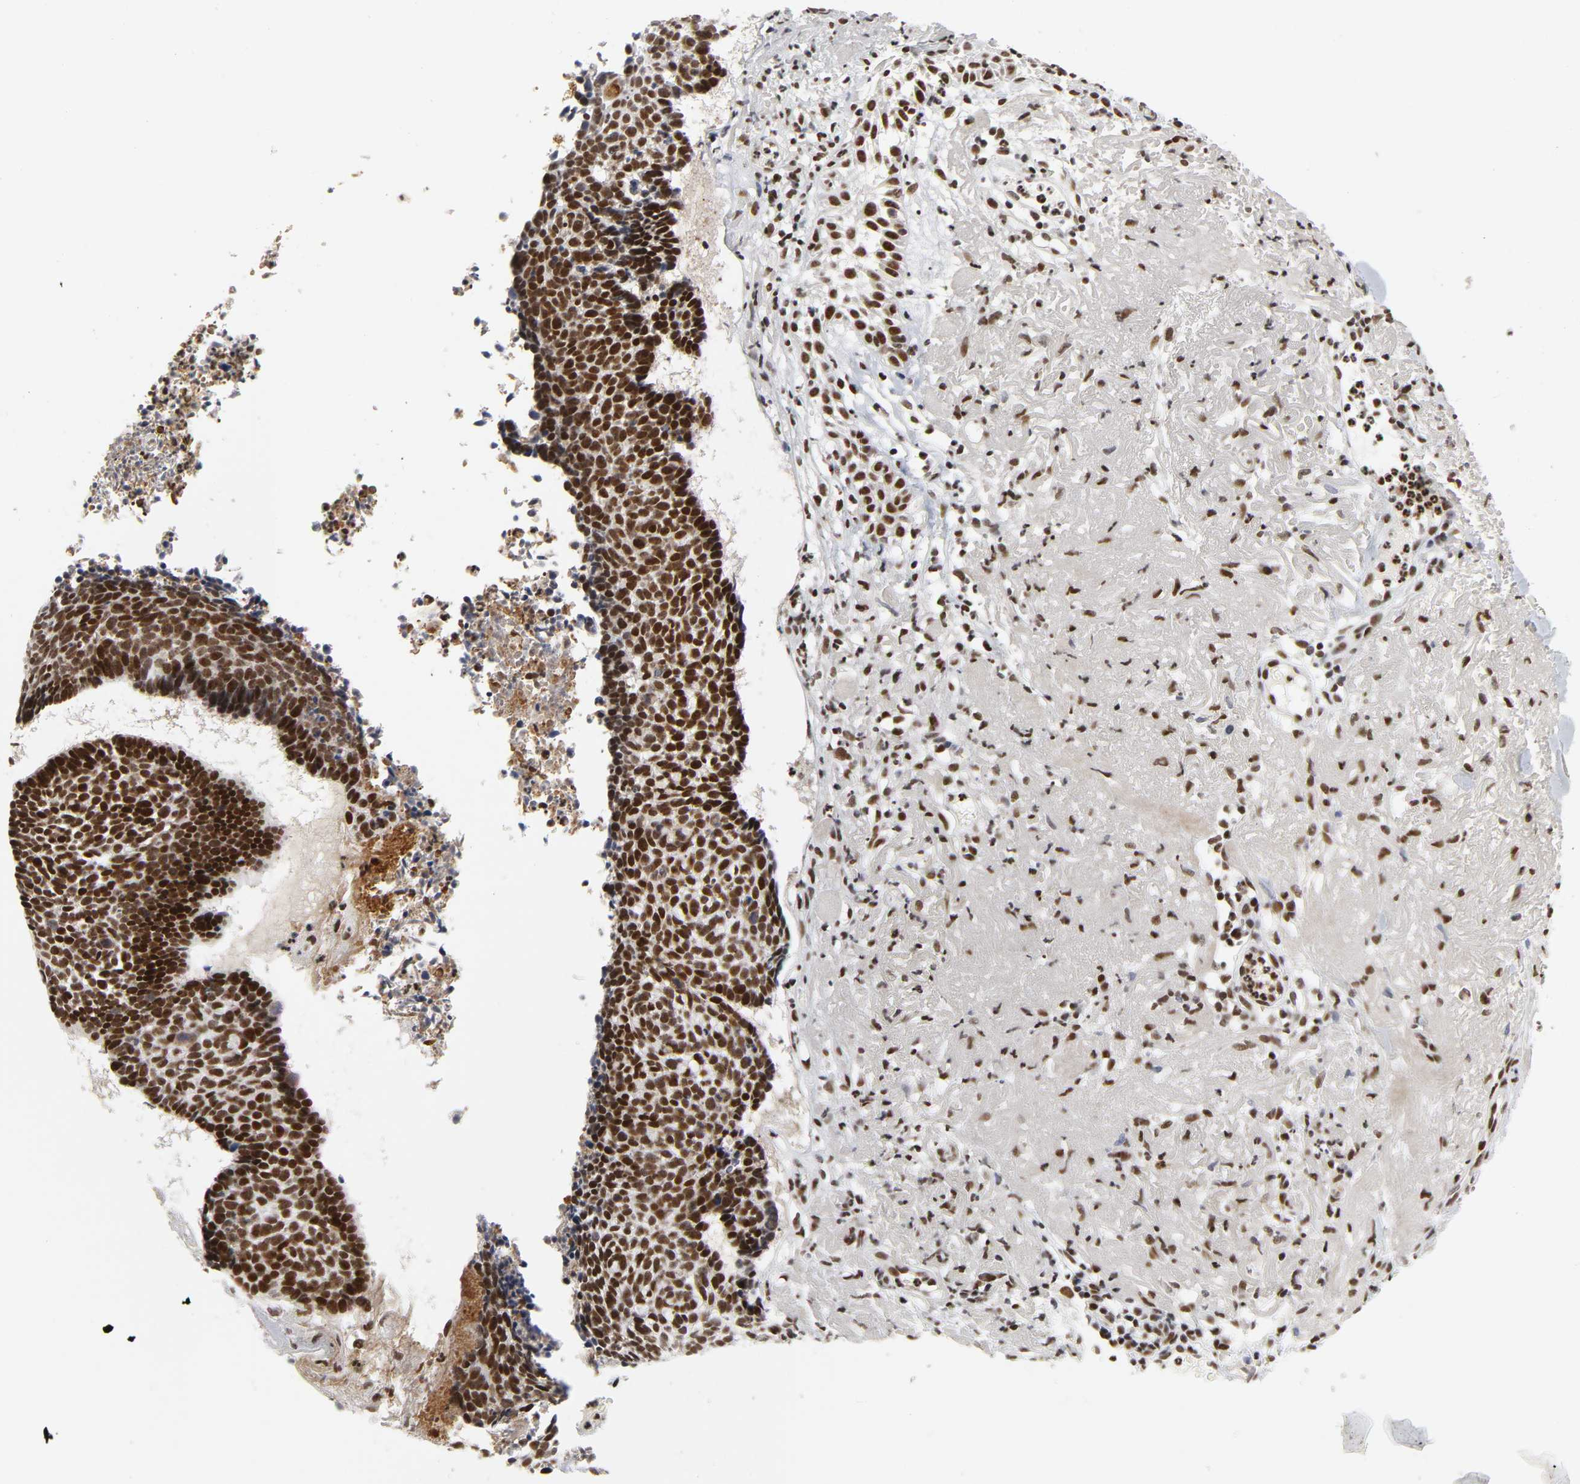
{"staining": {"intensity": "strong", "quantity": ">75%", "location": "nuclear"}, "tissue": "skin cancer", "cell_type": "Tumor cells", "image_type": "cancer", "snomed": [{"axis": "morphology", "description": "Basal cell carcinoma"}, {"axis": "topography", "description": "Skin"}], "caption": "Tumor cells demonstrate high levels of strong nuclear expression in approximately >75% of cells in skin cancer.", "gene": "CREBBP", "patient": {"sex": "female", "age": 87}}